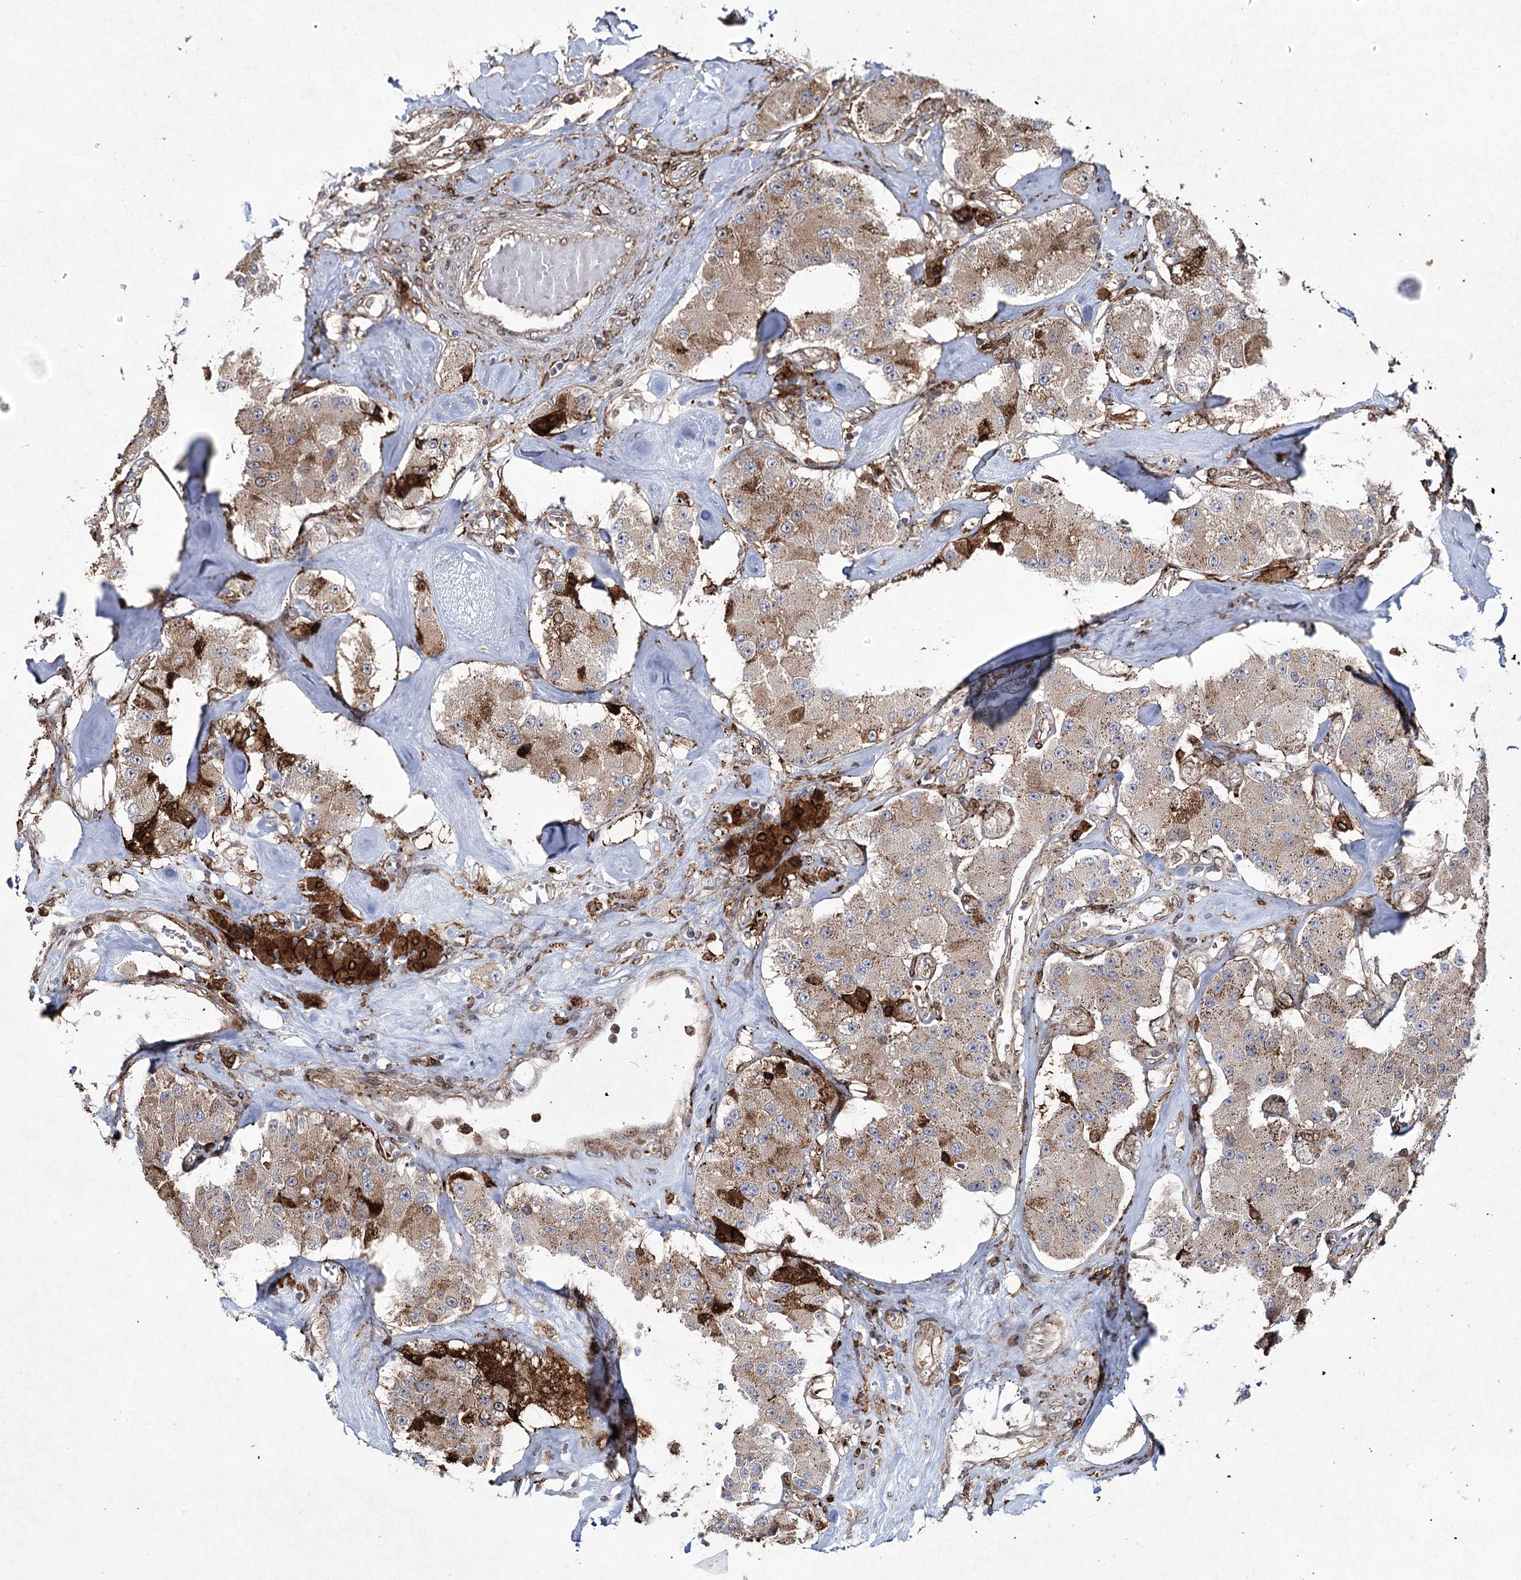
{"staining": {"intensity": "strong", "quantity": "<25%", "location": "cytoplasmic/membranous"}, "tissue": "carcinoid", "cell_type": "Tumor cells", "image_type": "cancer", "snomed": [{"axis": "morphology", "description": "Carcinoid, malignant, NOS"}, {"axis": "topography", "description": "Pancreas"}], "caption": "Human malignant carcinoid stained with a brown dye exhibits strong cytoplasmic/membranous positive expression in approximately <25% of tumor cells.", "gene": "DCUN1D4", "patient": {"sex": "male", "age": 41}}